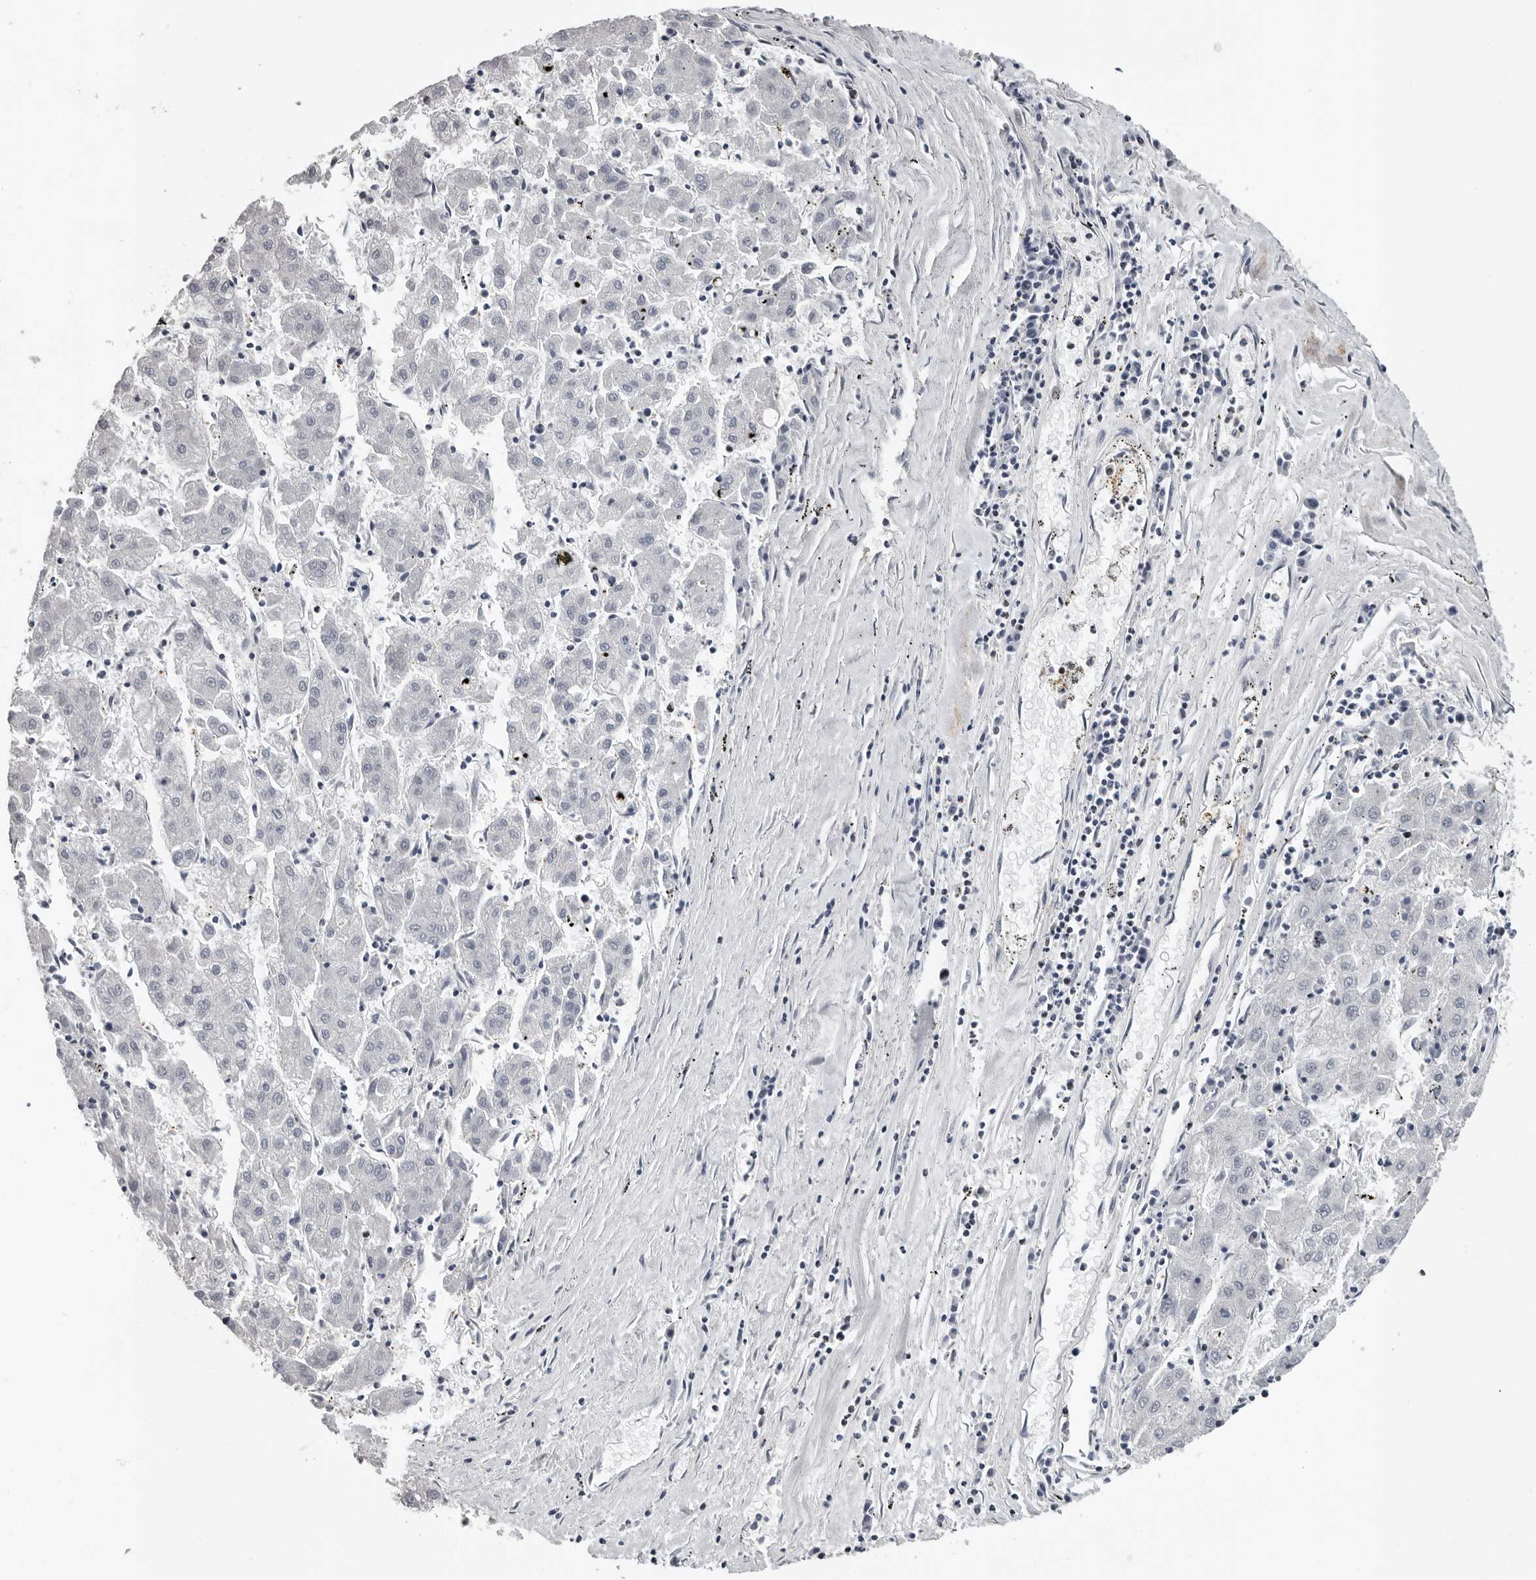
{"staining": {"intensity": "negative", "quantity": "none", "location": "none"}, "tissue": "liver cancer", "cell_type": "Tumor cells", "image_type": "cancer", "snomed": [{"axis": "morphology", "description": "Carcinoma, Hepatocellular, NOS"}, {"axis": "topography", "description": "Liver"}], "caption": "Immunohistochemistry of human liver cancer reveals no positivity in tumor cells.", "gene": "RALGPS2", "patient": {"sex": "male", "age": 72}}